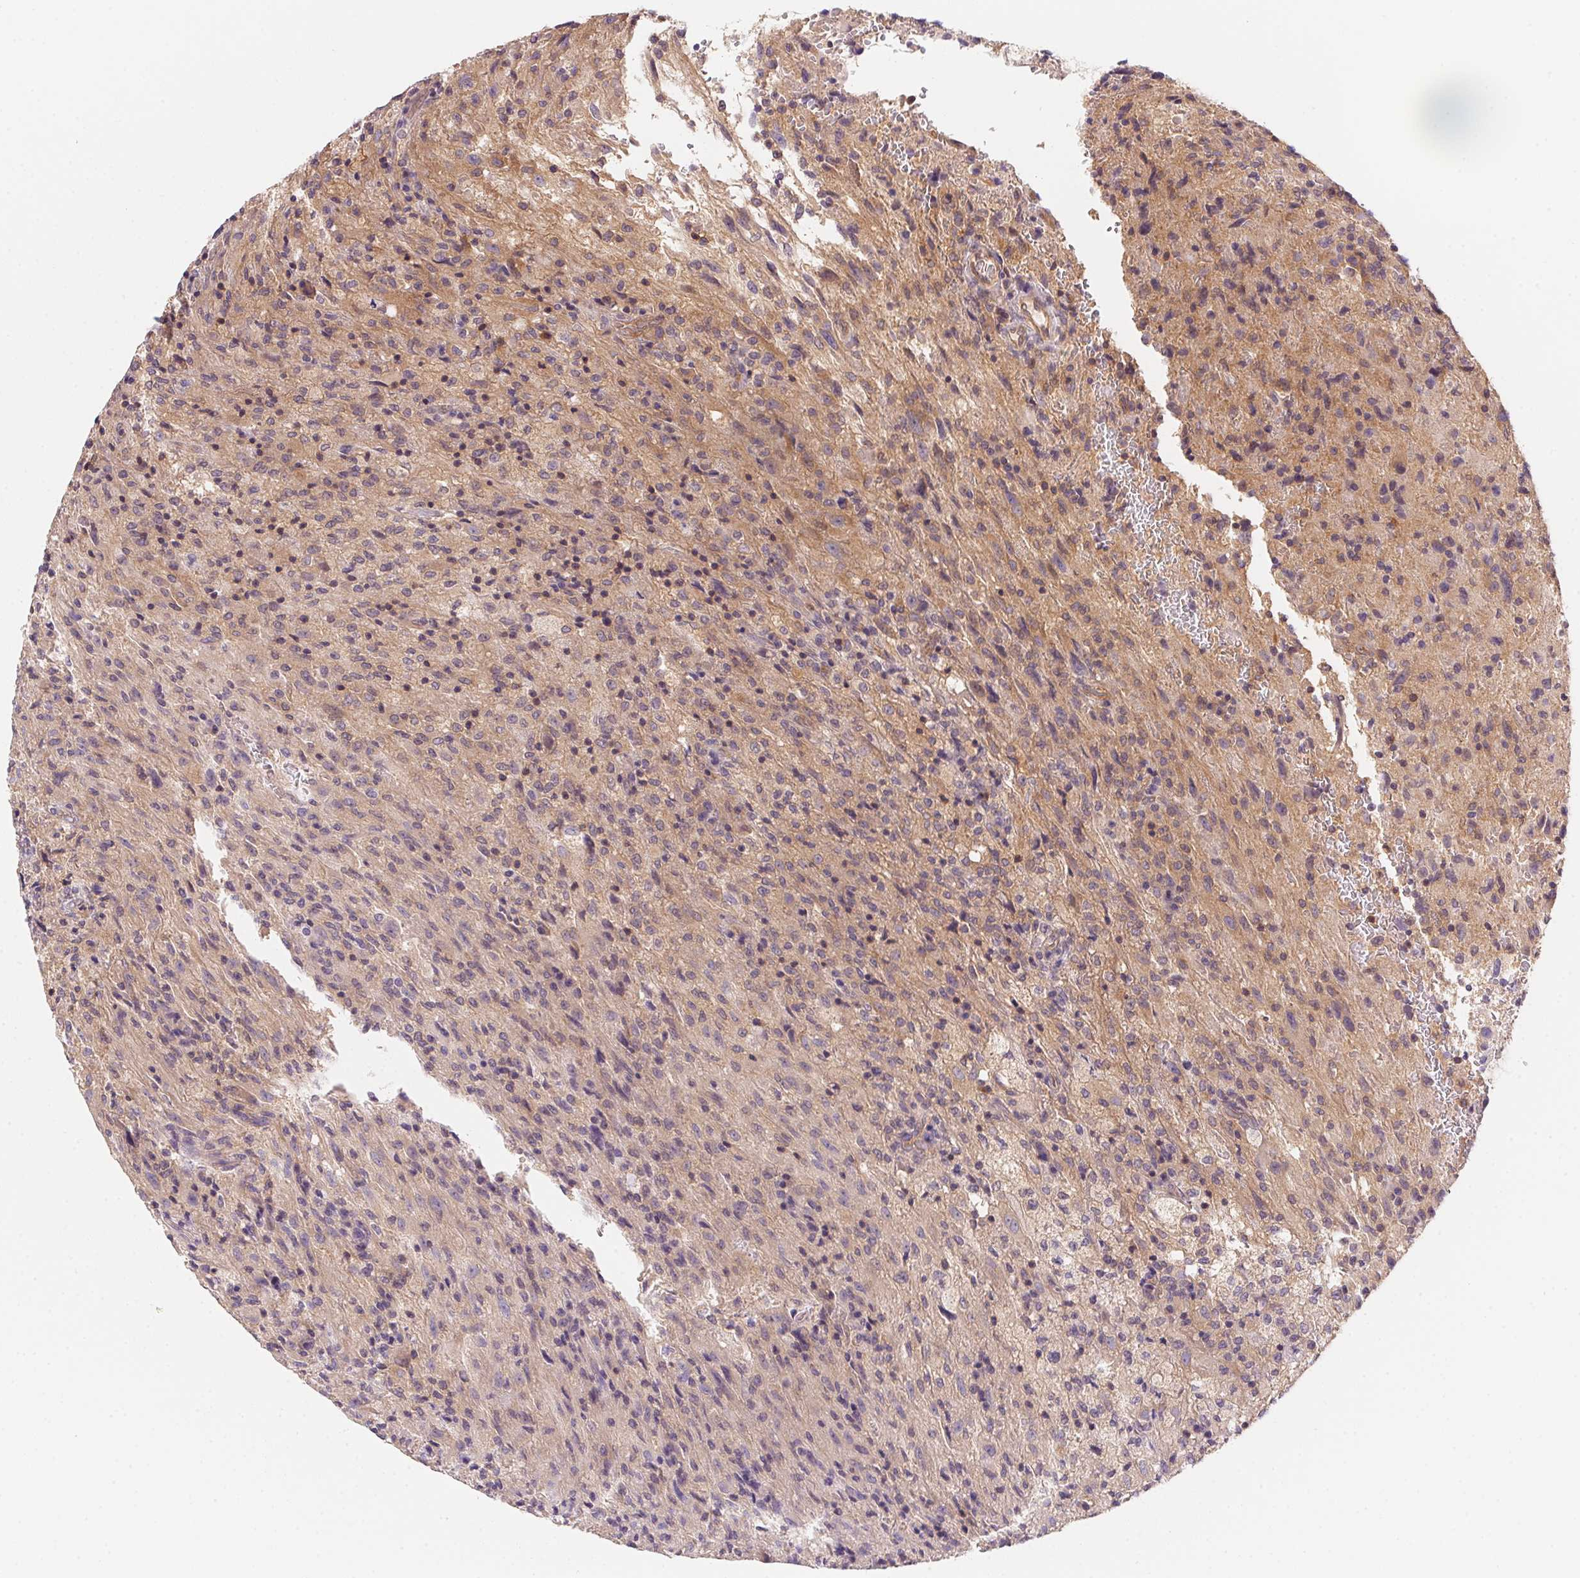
{"staining": {"intensity": "weak", "quantity": "25%-75%", "location": "cytoplasmic/membranous"}, "tissue": "glioma", "cell_type": "Tumor cells", "image_type": "cancer", "snomed": [{"axis": "morphology", "description": "Glioma, malignant, High grade"}, {"axis": "topography", "description": "Brain"}], "caption": "Glioma stained with a brown dye displays weak cytoplasmic/membranous positive staining in approximately 25%-75% of tumor cells.", "gene": "PRKAA1", "patient": {"sex": "male", "age": 68}}